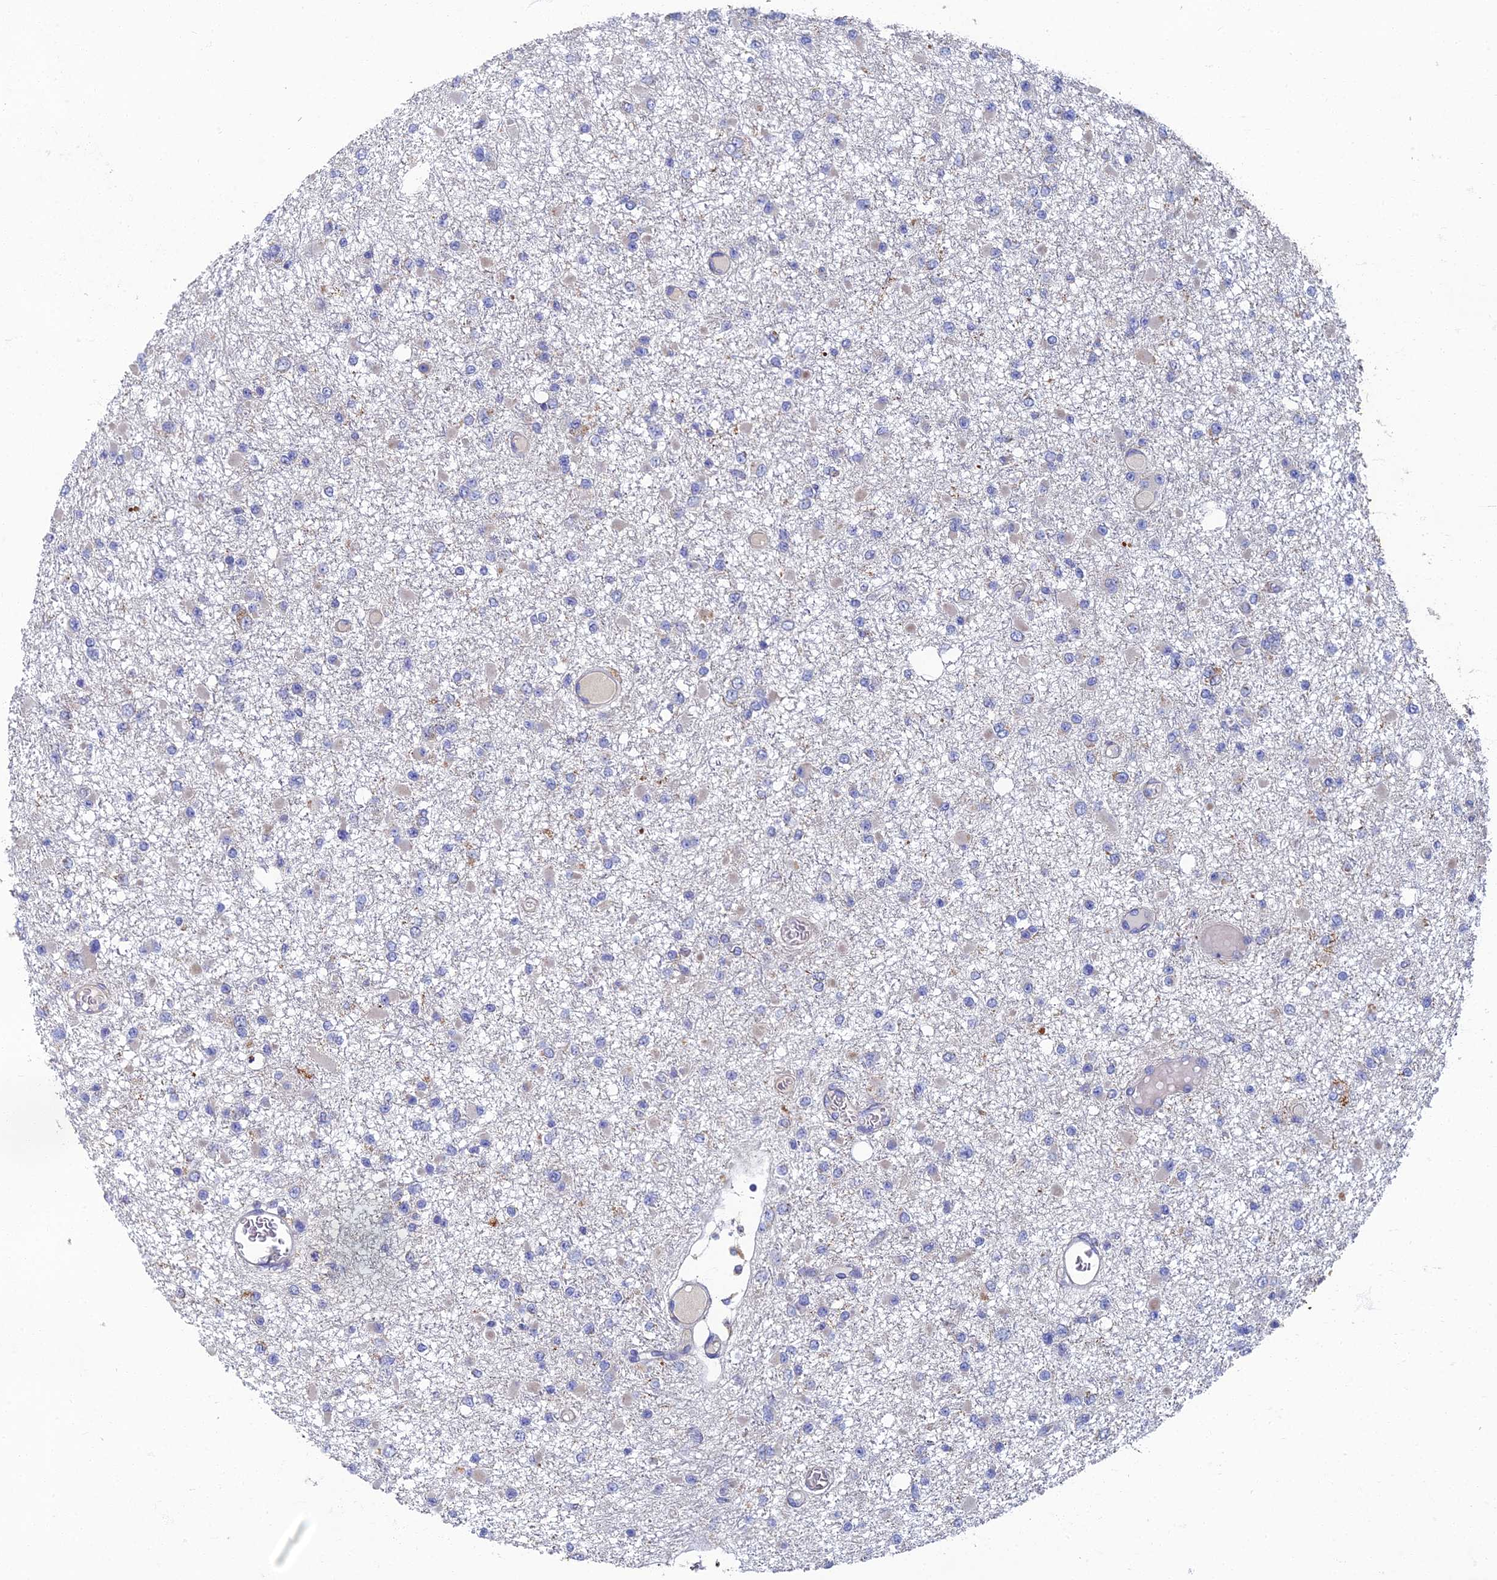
{"staining": {"intensity": "negative", "quantity": "none", "location": "none"}, "tissue": "glioma", "cell_type": "Tumor cells", "image_type": "cancer", "snomed": [{"axis": "morphology", "description": "Glioma, malignant, Low grade"}, {"axis": "topography", "description": "Brain"}], "caption": "Image shows no protein staining in tumor cells of glioma tissue.", "gene": "RNASEK", "patient": {"sex": "female", "age": 22}}